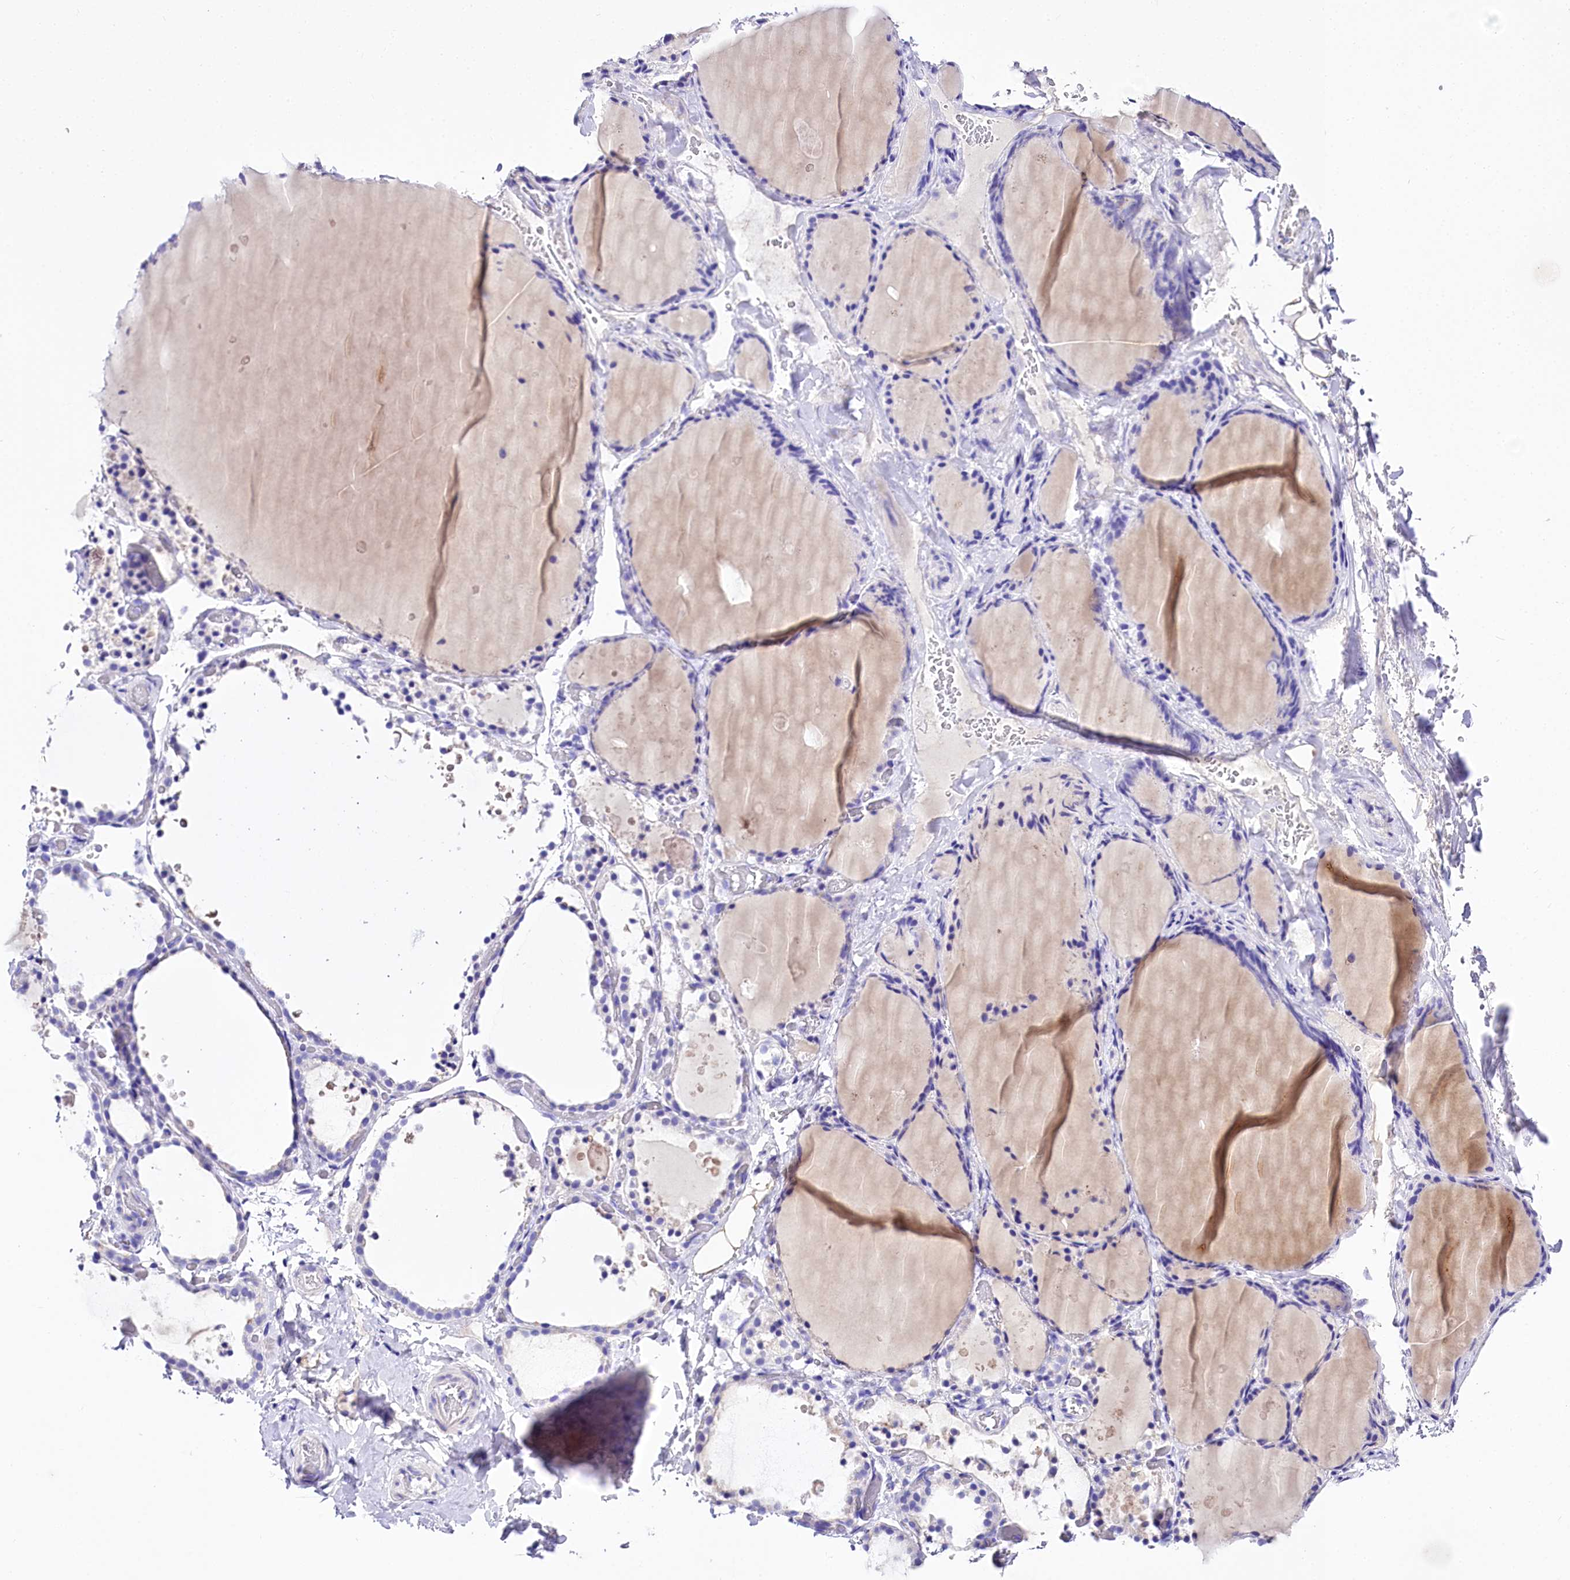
{"staining": {"intensity": "negative", "quantity": "none", "location": "none"}, "tissue": "thyroid gland", "cell_type": "Glandular cells", "image_type": "normal", "snomed": [{"axis": "morphology", "description": "Normal tissue, NOS"}, {"axis": "topography", "description": "Thyroid gland"}], "caption": "Immunohistochemistry (IHC) of unremarkable human thyroid gland displays no staining in glandular cells.", "gene": "A2ML1", "patient": {"sex": "female", "age": 44}}